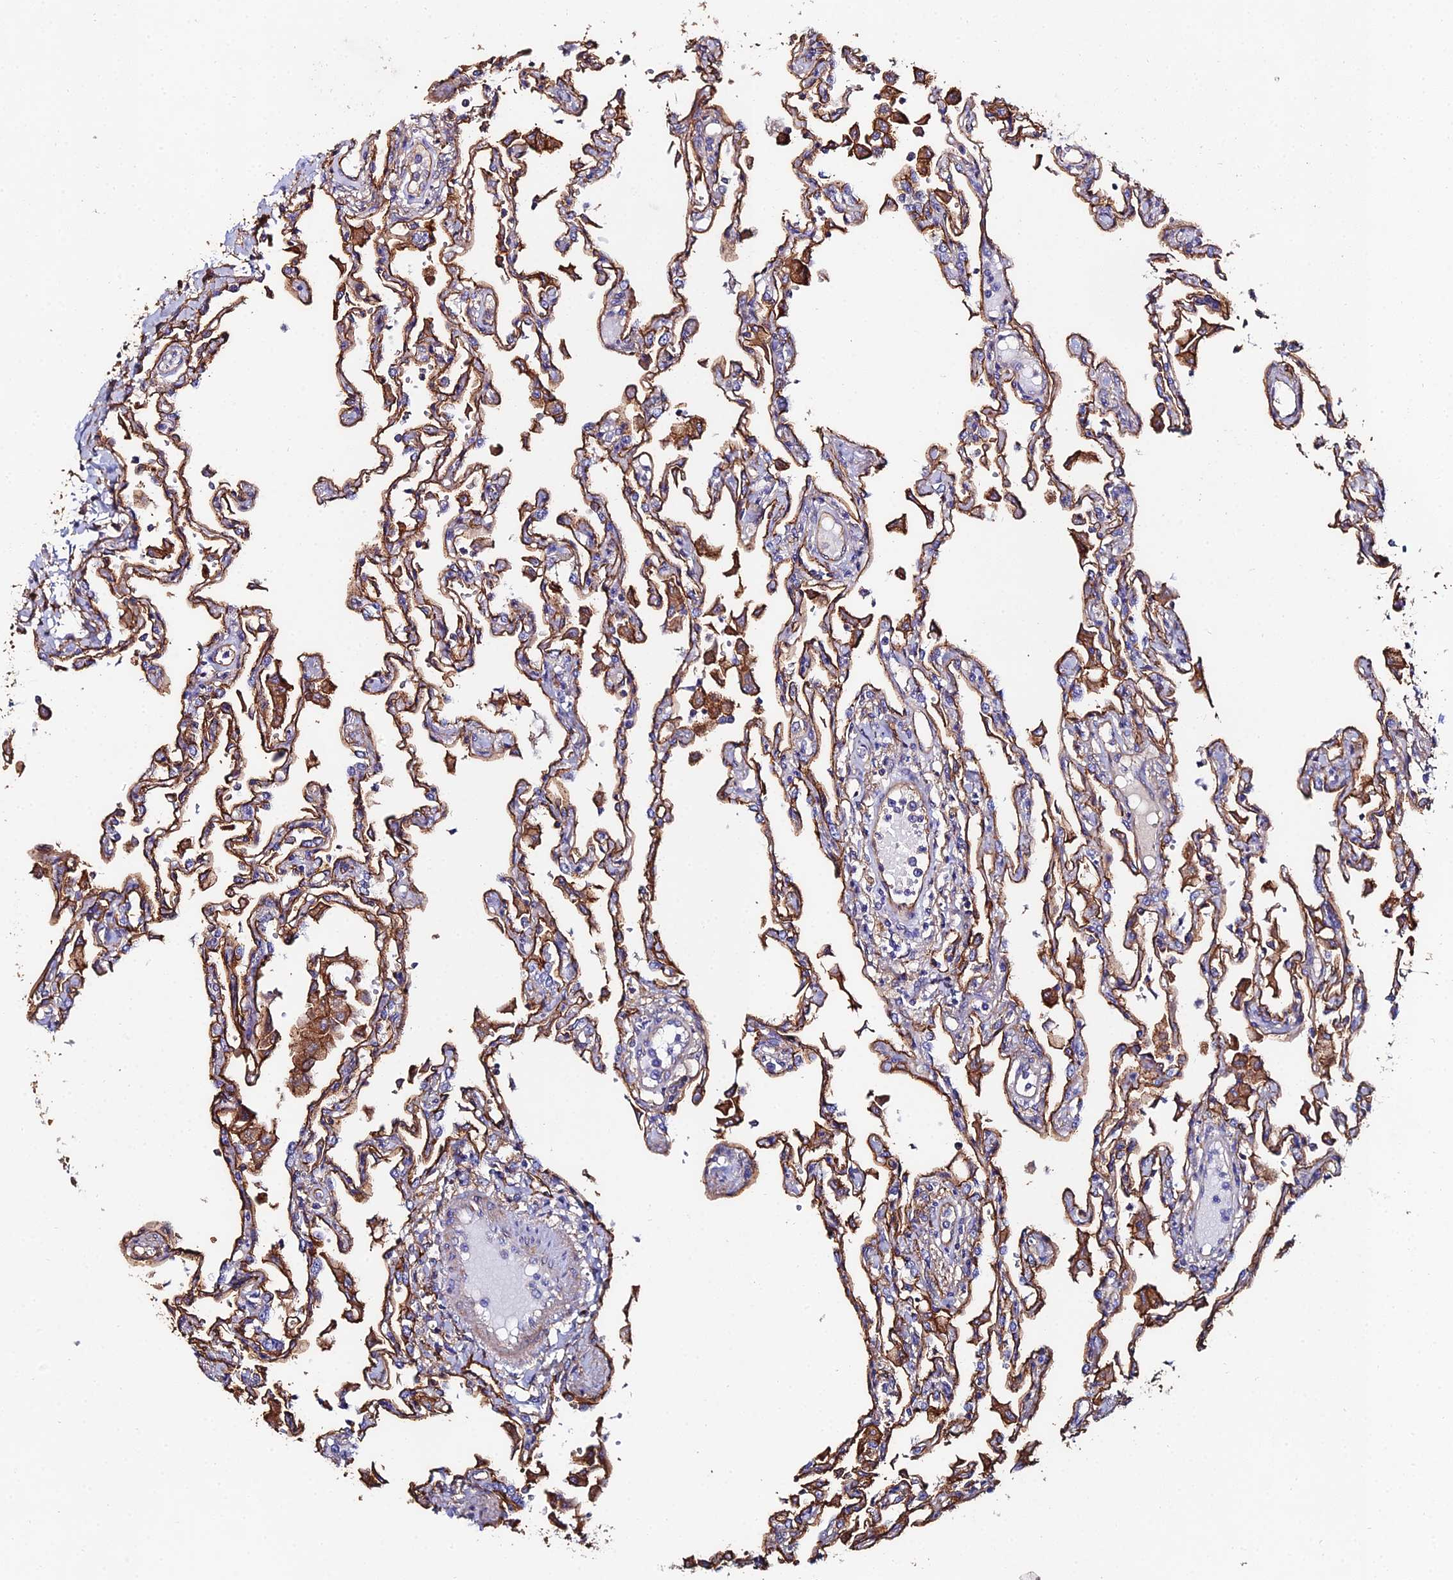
{"staining": {"intensity": "strong", "quantity": "25%-75%", "location": "cytoplasmic/membranous"}, "tissue": "lung", "cell_type": "Alveolar cells", "image_type": "normal", "snomed": [{"axis": "morphology", "description": "Normal tissue, NOS"}, {"axis": "topography", "description": "Bronchus"}, {"axis": "topography", "description": "Lung"}], "caption": "Immunohistochemistry histopathology image of normal lung: lung stained using IHC displays high levels of strong protein expression localized specifically in the cytoplasmic/membranous of alveolar cells, appearing as a cytoplasmic/membranous brown color.", "gene": "C6", "patient": {"sex": "female", "age": 49}}